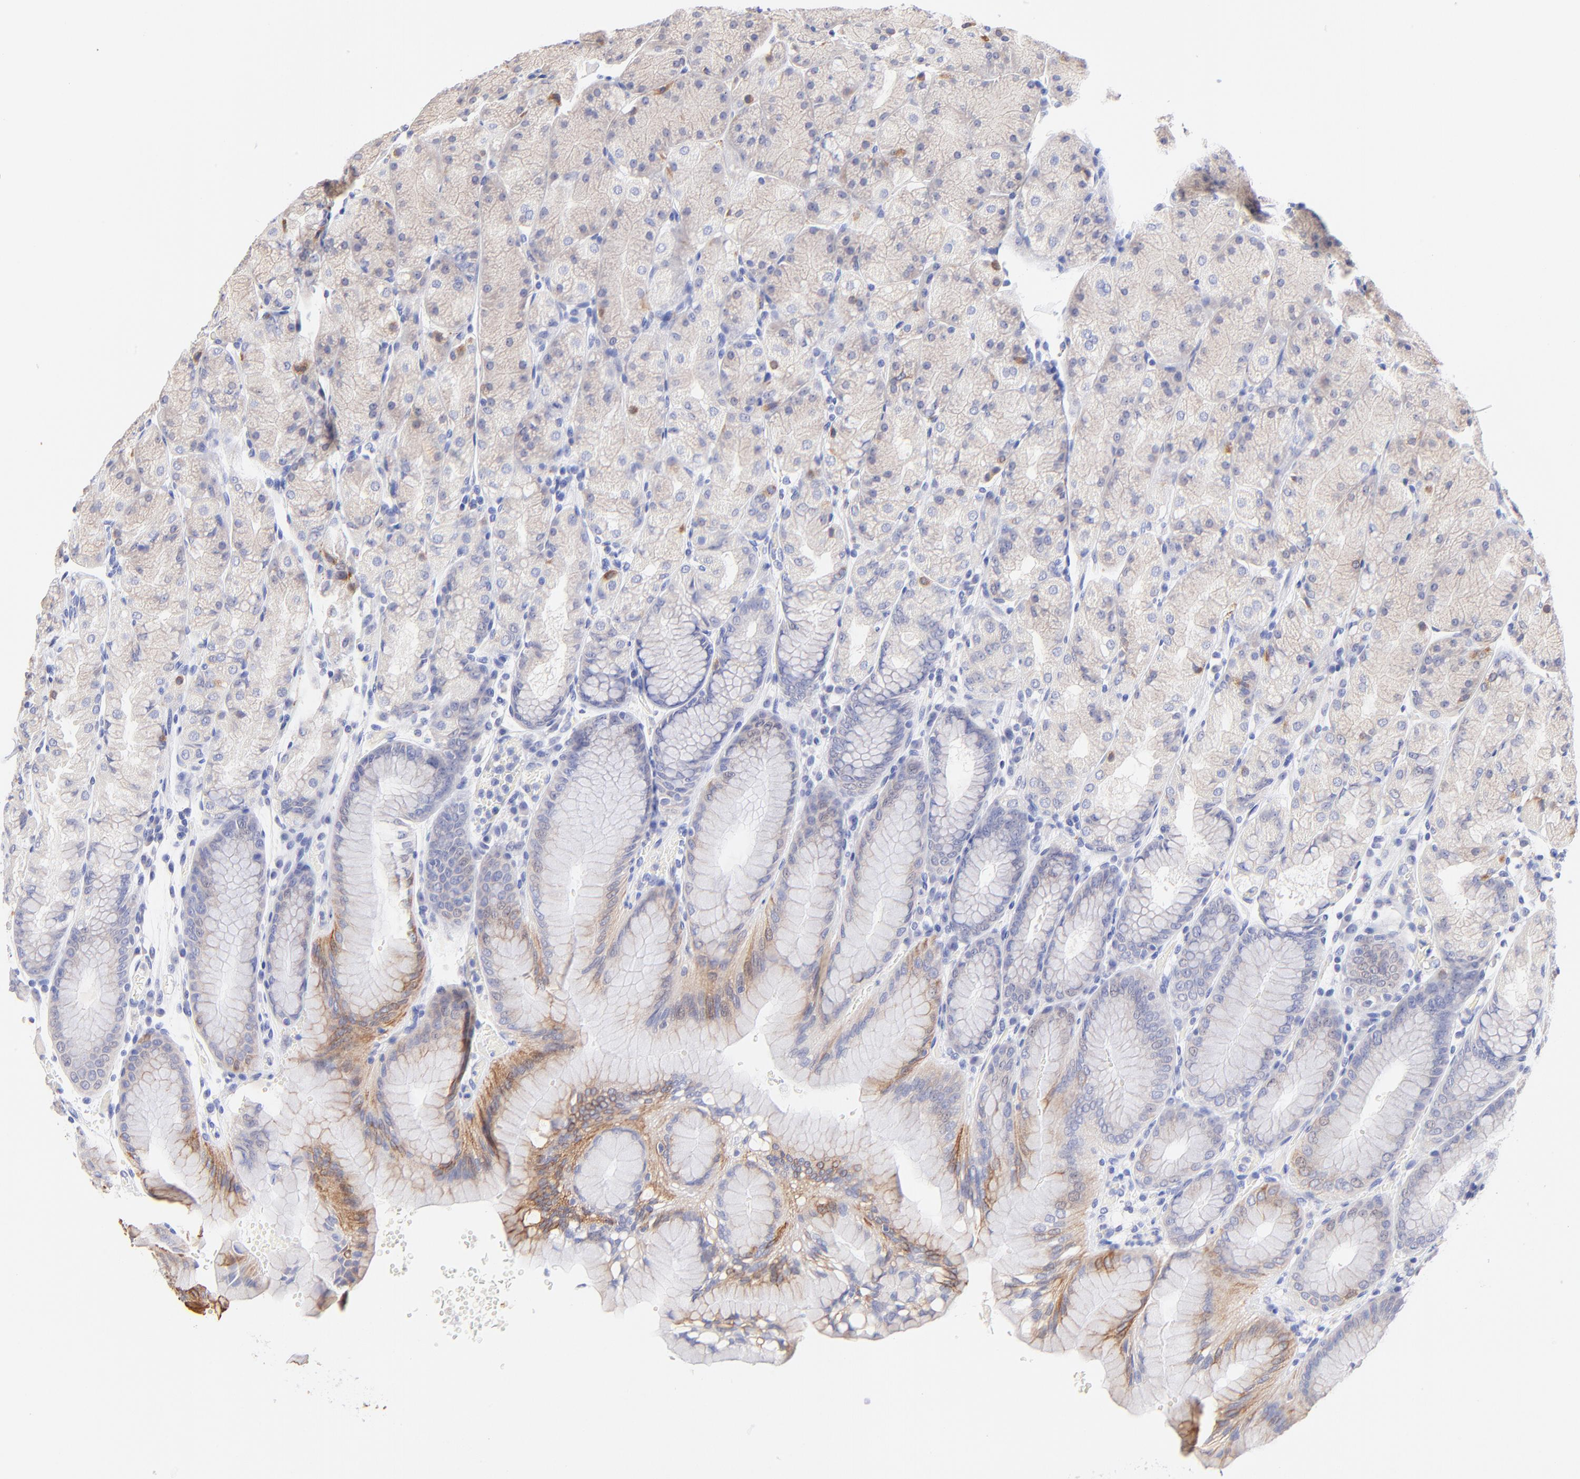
{"staining": {"intensity": "moderate", "quantity": "<25%", "location": "cytoplasmic/membranous"}, "tissue": "stomach", "cell_type": "Glandular cells", "image_type": "normal", "snomed": [{"axis": "morphology", "description": "Normal tissue, NOS"}, {"axis": "topography", "description": "Stomach, upper"}, {"axis": "topography", "description": "Stomach"}], "caption": "DAB (3,3'-diaminobenzidine) immunohistochemical staining of normal human stomach displays moderate cytoplasmic/membranous protein expression in approximately <25% of glandular cells. The staining was performed using DAB (3,3'-diaminobenzidine), with brown indicating positive protein expression. Nuclei are stained blue with hematoxylin.", "gene": "RAB3A", "patient": {"sex": "male", "age": 76}}